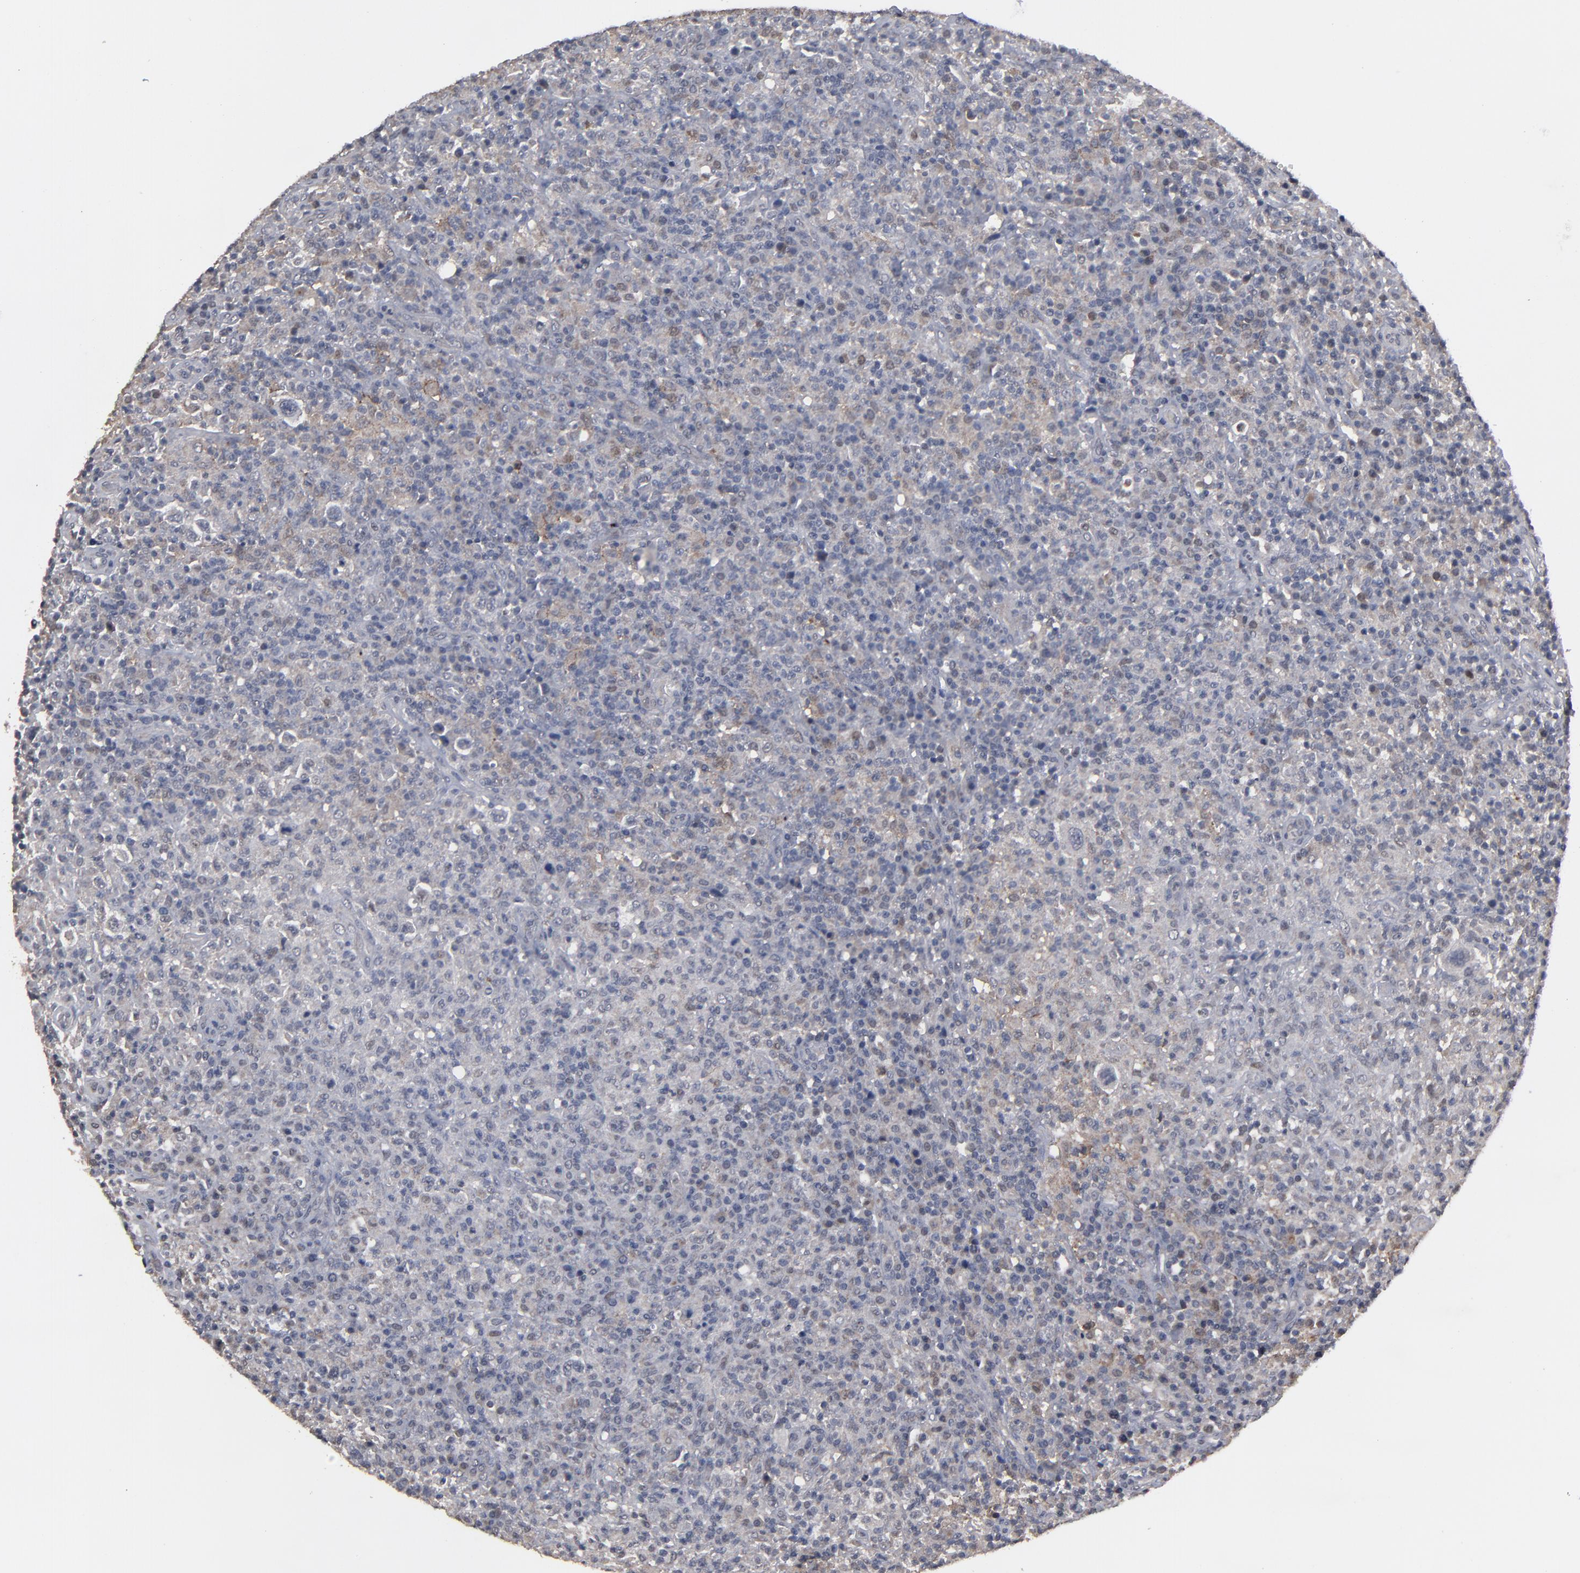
{"staining": {"intensity": "weak", "quantity": "<25%", "location": "nuclear"}, "tissue": "lymphoma", "cell_type": "Tumor cells", "image_type": "cancer", "snomed": [{"axis": "morphology", "description": "Hodgkin's disease, NOS"}, {"axis": "topography", "description": "Lymph node"}], "caption": "The IHC photomicrograph has no significant expression in tumor cells of Hodgkin's disease tissue.", "gene": "SLC22A17", "patient": {"sex": "male", "age": 65}}